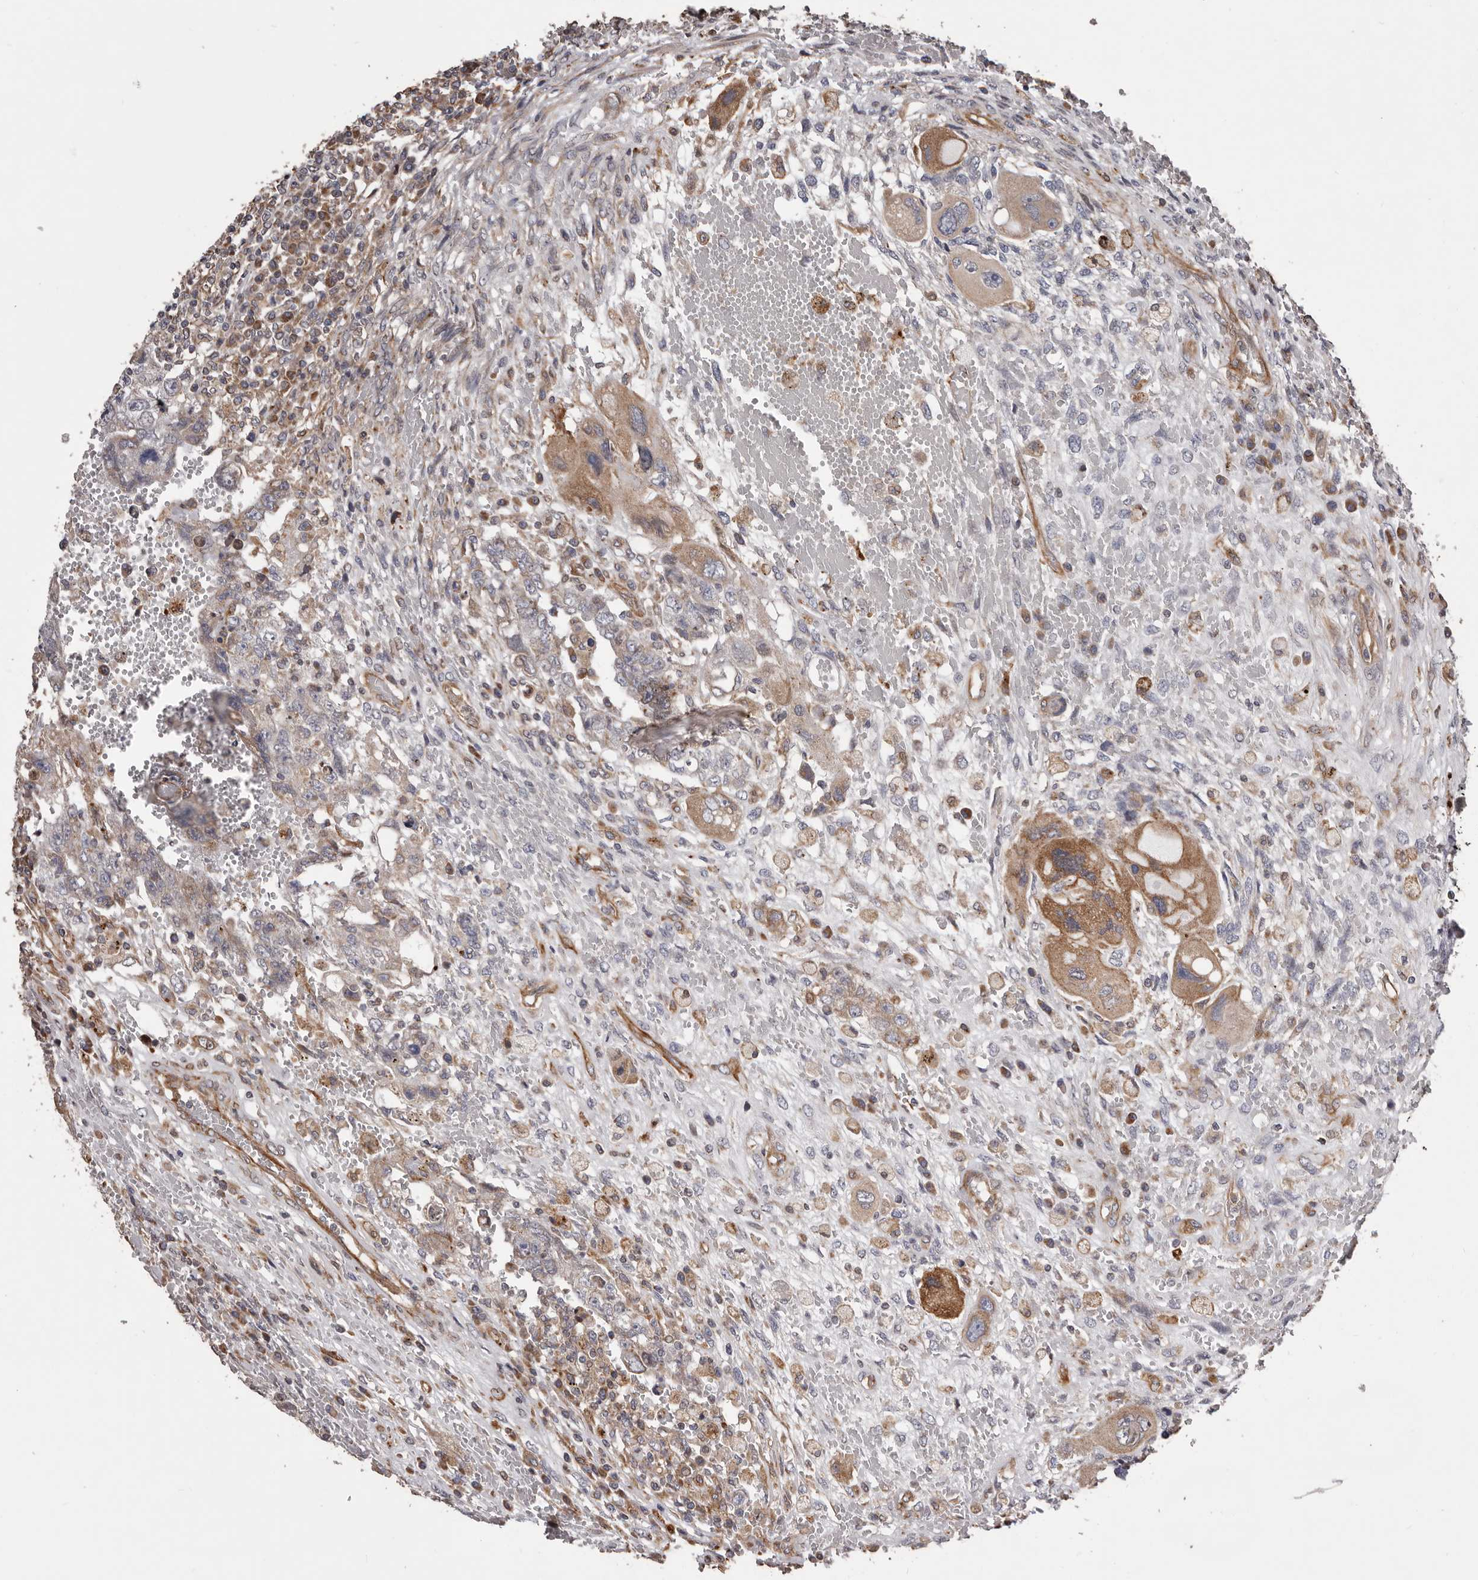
{"staining": {"intensity": "moderate", "quantity": "25%-75%", "location": "cytoplasmic/membranous"}, "tissue": "testis cancer", "cell_type": "Tumor cells", "image_type": "cancer", "snomed": [{"axis": "morphology", "description": "Carcinoma, Embryonal, NOS"}, {"axis": "topography", "description": "Testis"}], "caption": "Testis cancer stained for a protein (brown) exhibits moderate cytoplasmic/membranous positive expression in about 25%-75% of tumor cells.", "gene": "CEP104", "patient": {"sex": "male", "age": 26}}